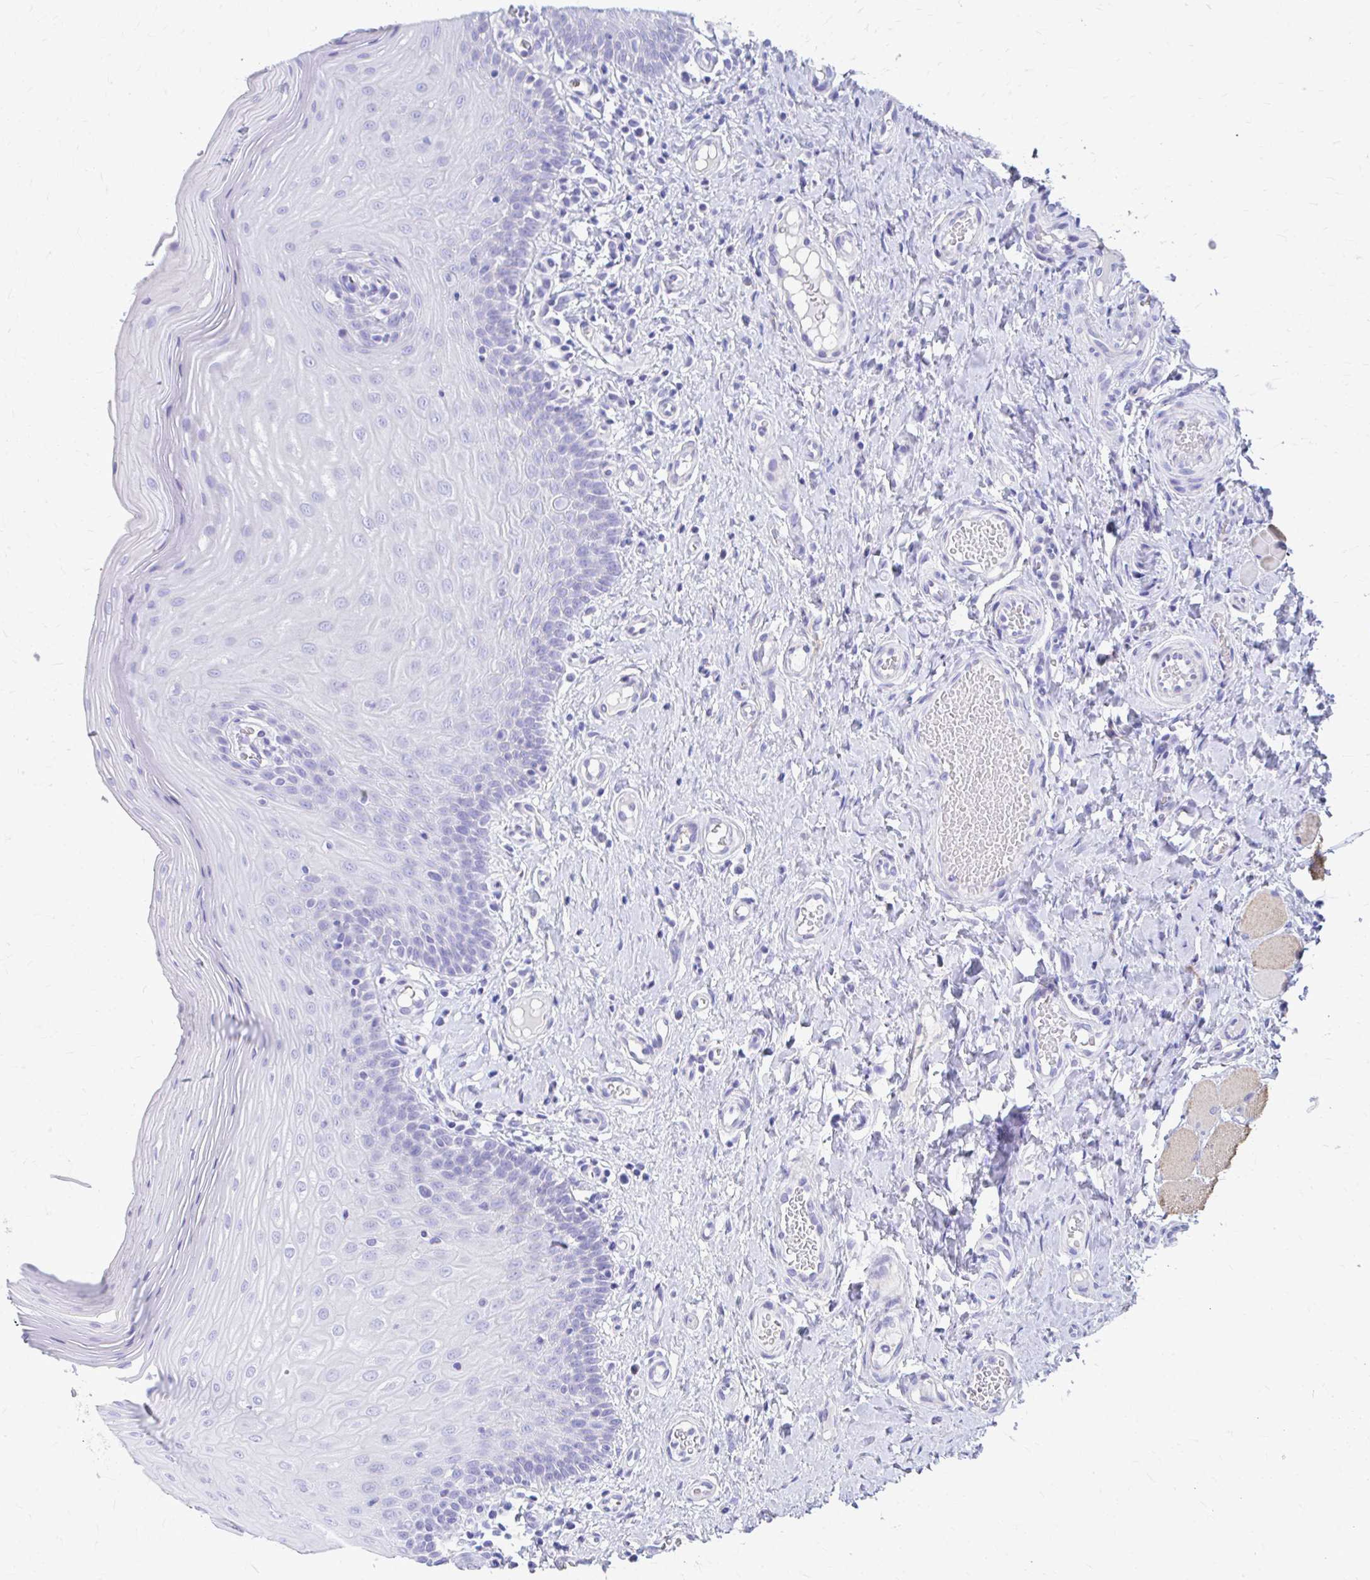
{"staining": {"intensity": "negative", "quantity": "none", "location": "none"}, "tissue": "oral mucosa", "cell_type": "Squamous epithelial cells", "image_type": "normal", "snomed": [{"axis": "morphology", "description": "Normal tissue, NOS"}, {"axis": "topography", "description": "Oral tissue"}, {"axis": "topography", "description": "Tounge, NOS"}], "caption": "An immunohistochemistry (IHC) micrograph of benign oral mucosa is shown. There is no staining in squamous epithelial cells of oral mucosa. (DAB (3,3'-diaminobenzidine) immunohistochemistry visualized using brightfield microscopy, high magnification).", "gene": "ENSG00000285953", "patient": {"sex": "female", "age": 58}}